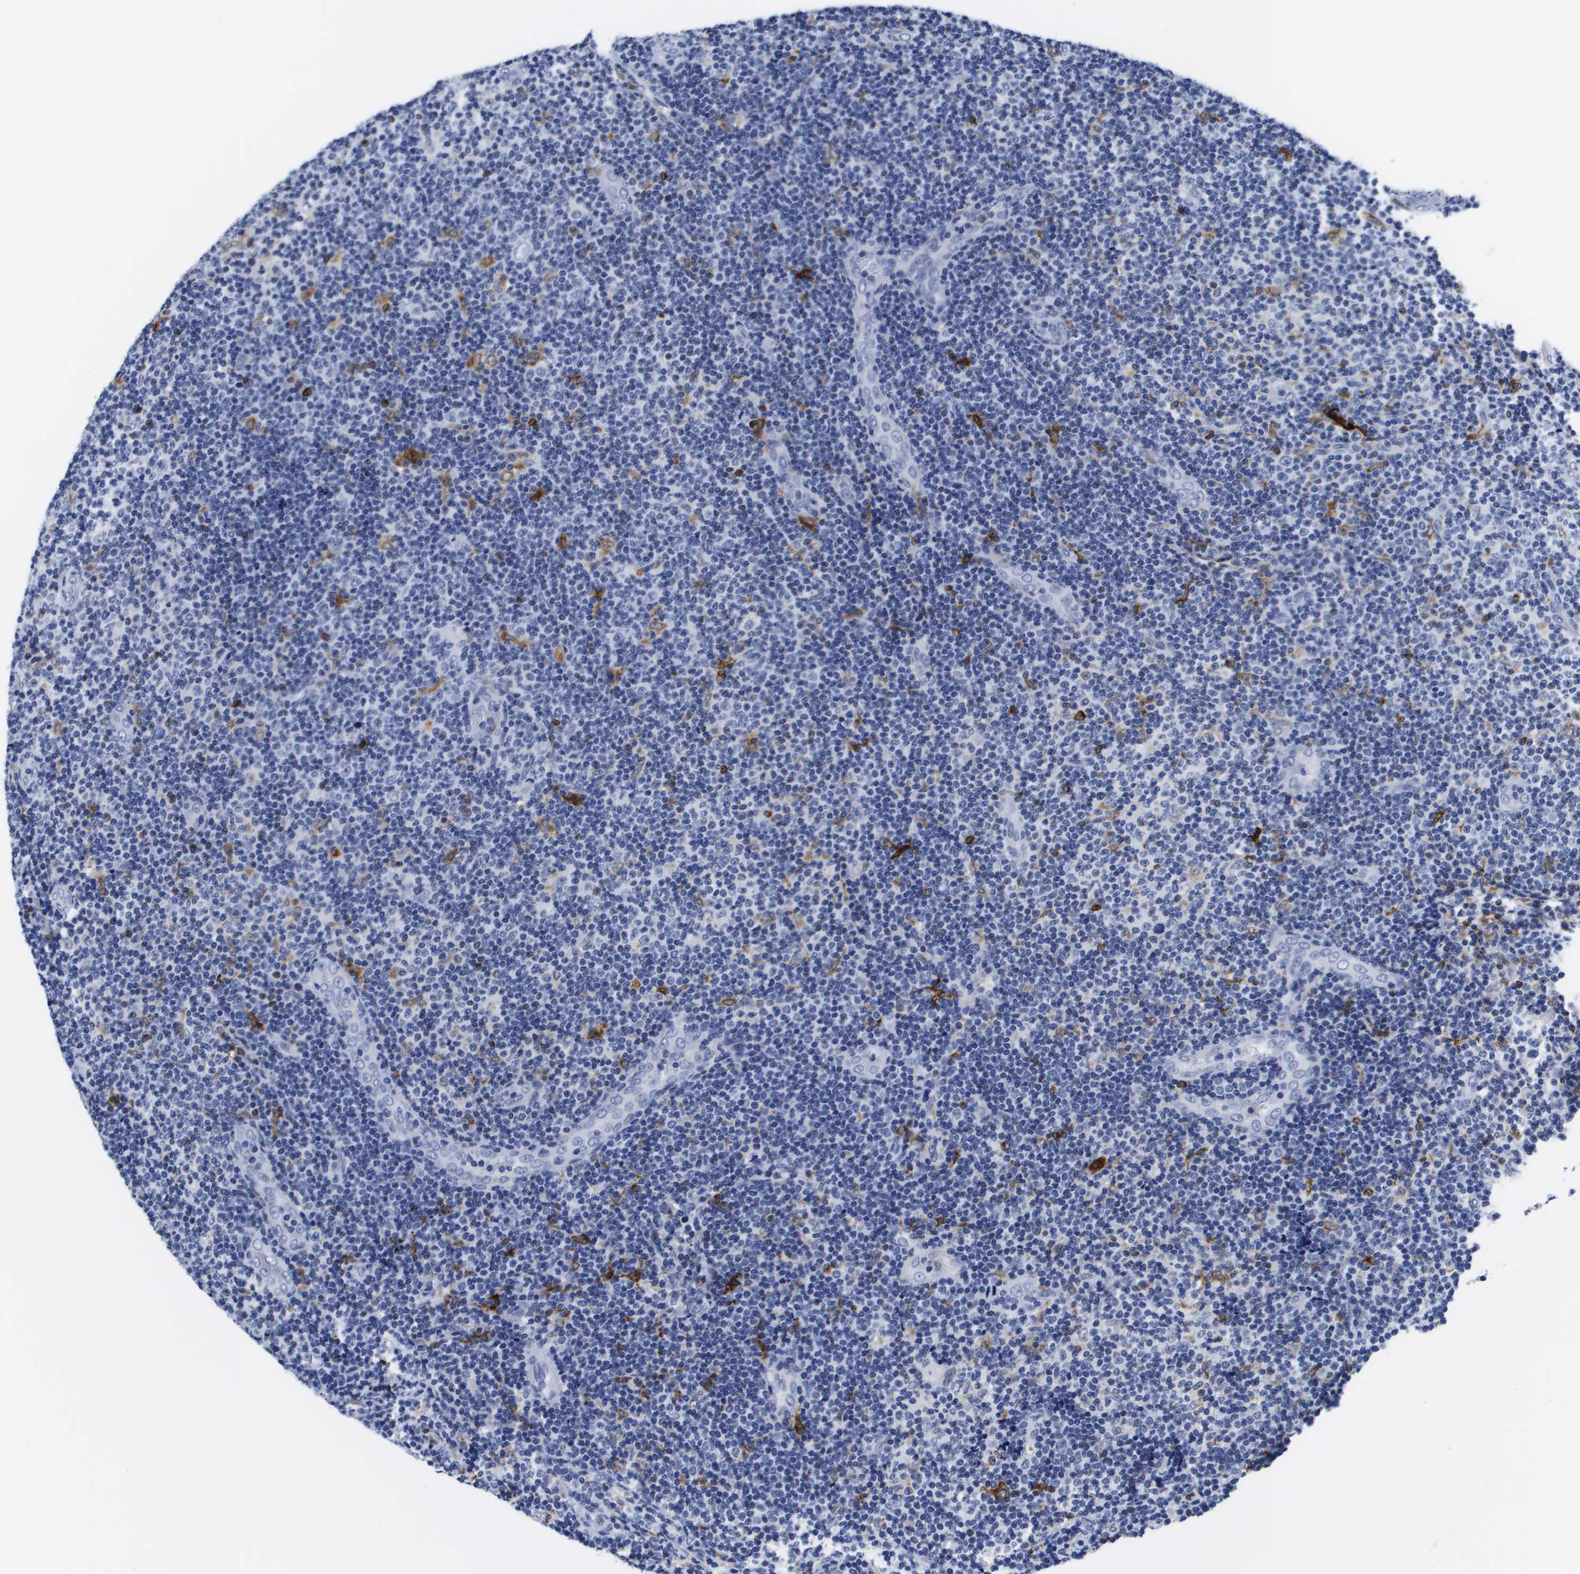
{"staining": {"intensity": "negative", "quantity": "none", "location": "none"}, "tissue": "lymphoma", "cell_type": "Tumor cells", "image_type": "cancer", "snomed": [{"axis": "morphology", "description": "Malignant lymphoma, non-Hodgkin's type, Low grade"}, {"axis": "topography", "description": "Lymph node"}], "caption": "There is no significant positivity in tumor cells of lymphoma.", "gene": "HMOX1", "patient": {"sex": "male", "age": 83}}